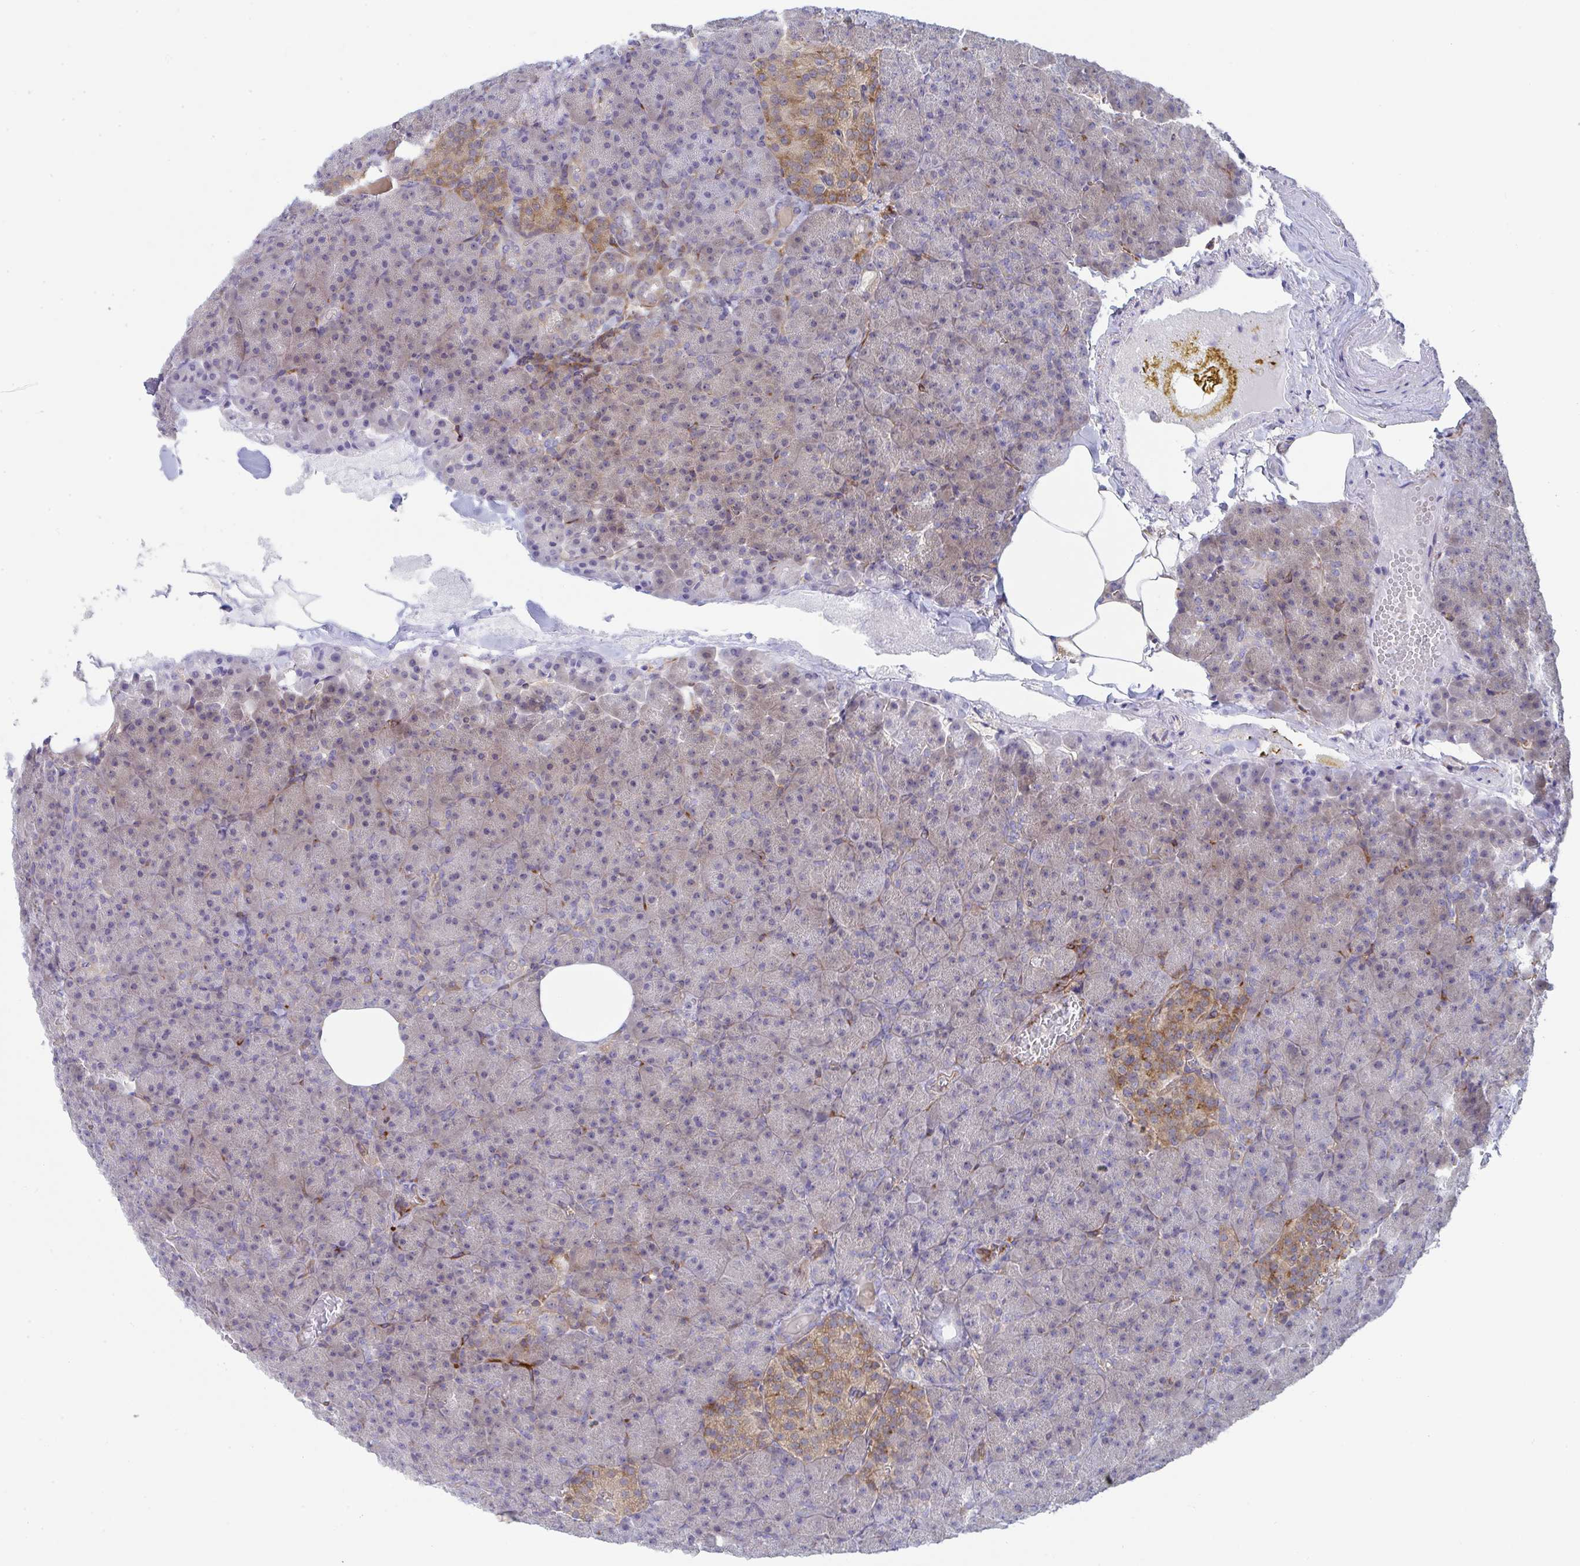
{"staining": {"intensity": "weak", "quantity": "<25%", "location": "cytoplasmic/membranous"}, "tissue": "pancreas", "cell_type": "Exocrine glandular cells", "image_type": "normal", "snomed": [{"axis": "morphology", "description": "Normal tissue, NOS"}, {"axis": "topography", "description": "Pancreas"}], "caption": "The photomicrograph reveals no significant positivity in exocrine glandular cells of pancreas. (IHC, brightfield microscopy, high magnification).", "gene": "WNK1", "patient": {"sex": "female", "age": 74}}